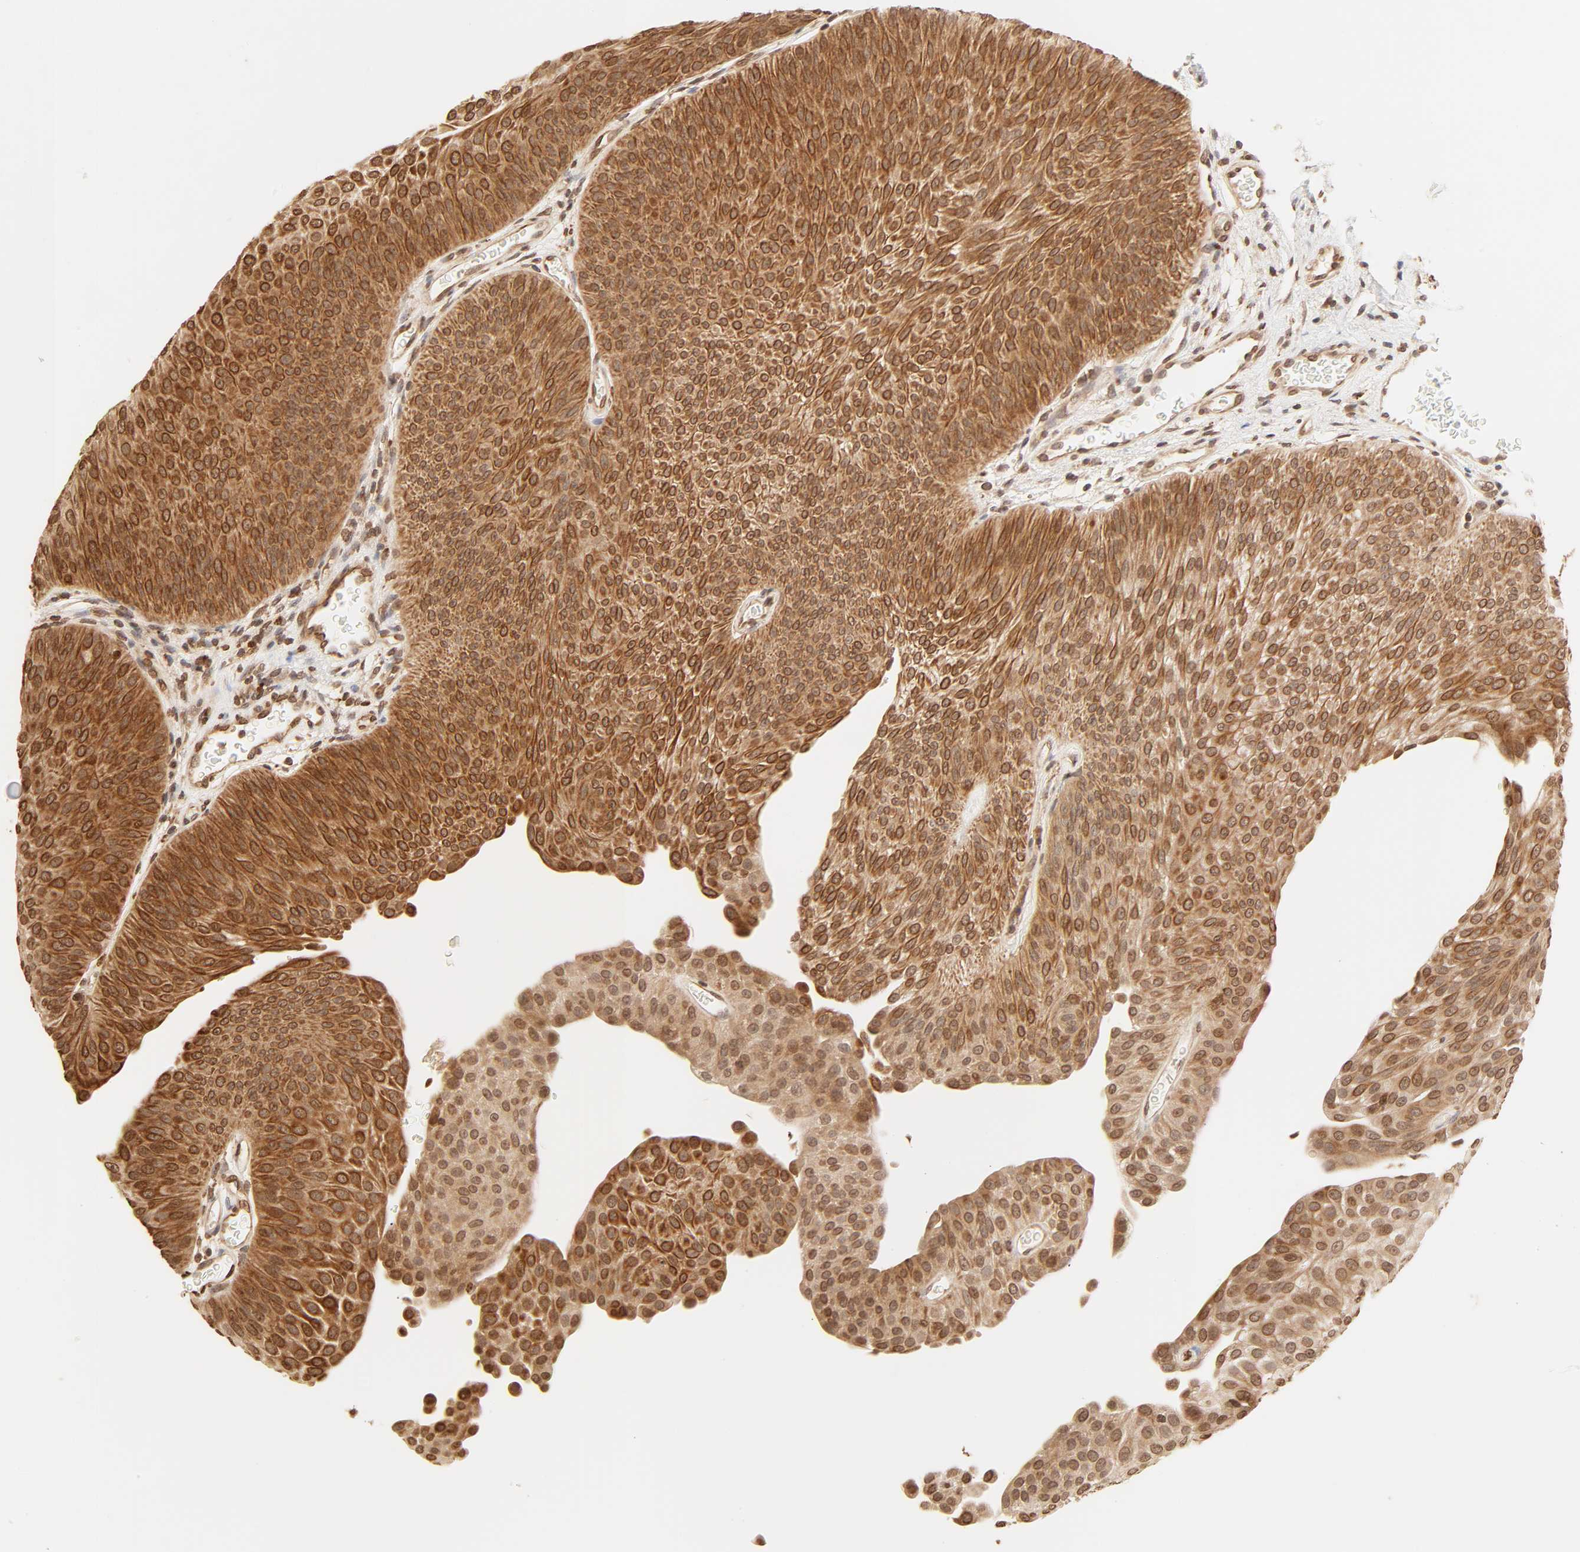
{"staining": {"intensity": "strong", "quantity": ">75%", "location": "cytoplasmic/membranous,nuclear"}, "tissue": "urothelial cancer", "cell_type": "Tumor cells", "image_type": "cancer", "snomed": [{"axis": "morphology", "description": "Urothelial carcinoma, Low grade"}, {"axis": "topography", "description": "Urinary bladder"}], "caption": "Immunohistochemical staining of low-grade urothelial carcinoma reveals high levels of strong cytoplasmic/membranous and nuclear positivity in approximately >75% of tumor cells.", "gene": "TBL1X", "patient": {"sex": "female", "age": 60}}